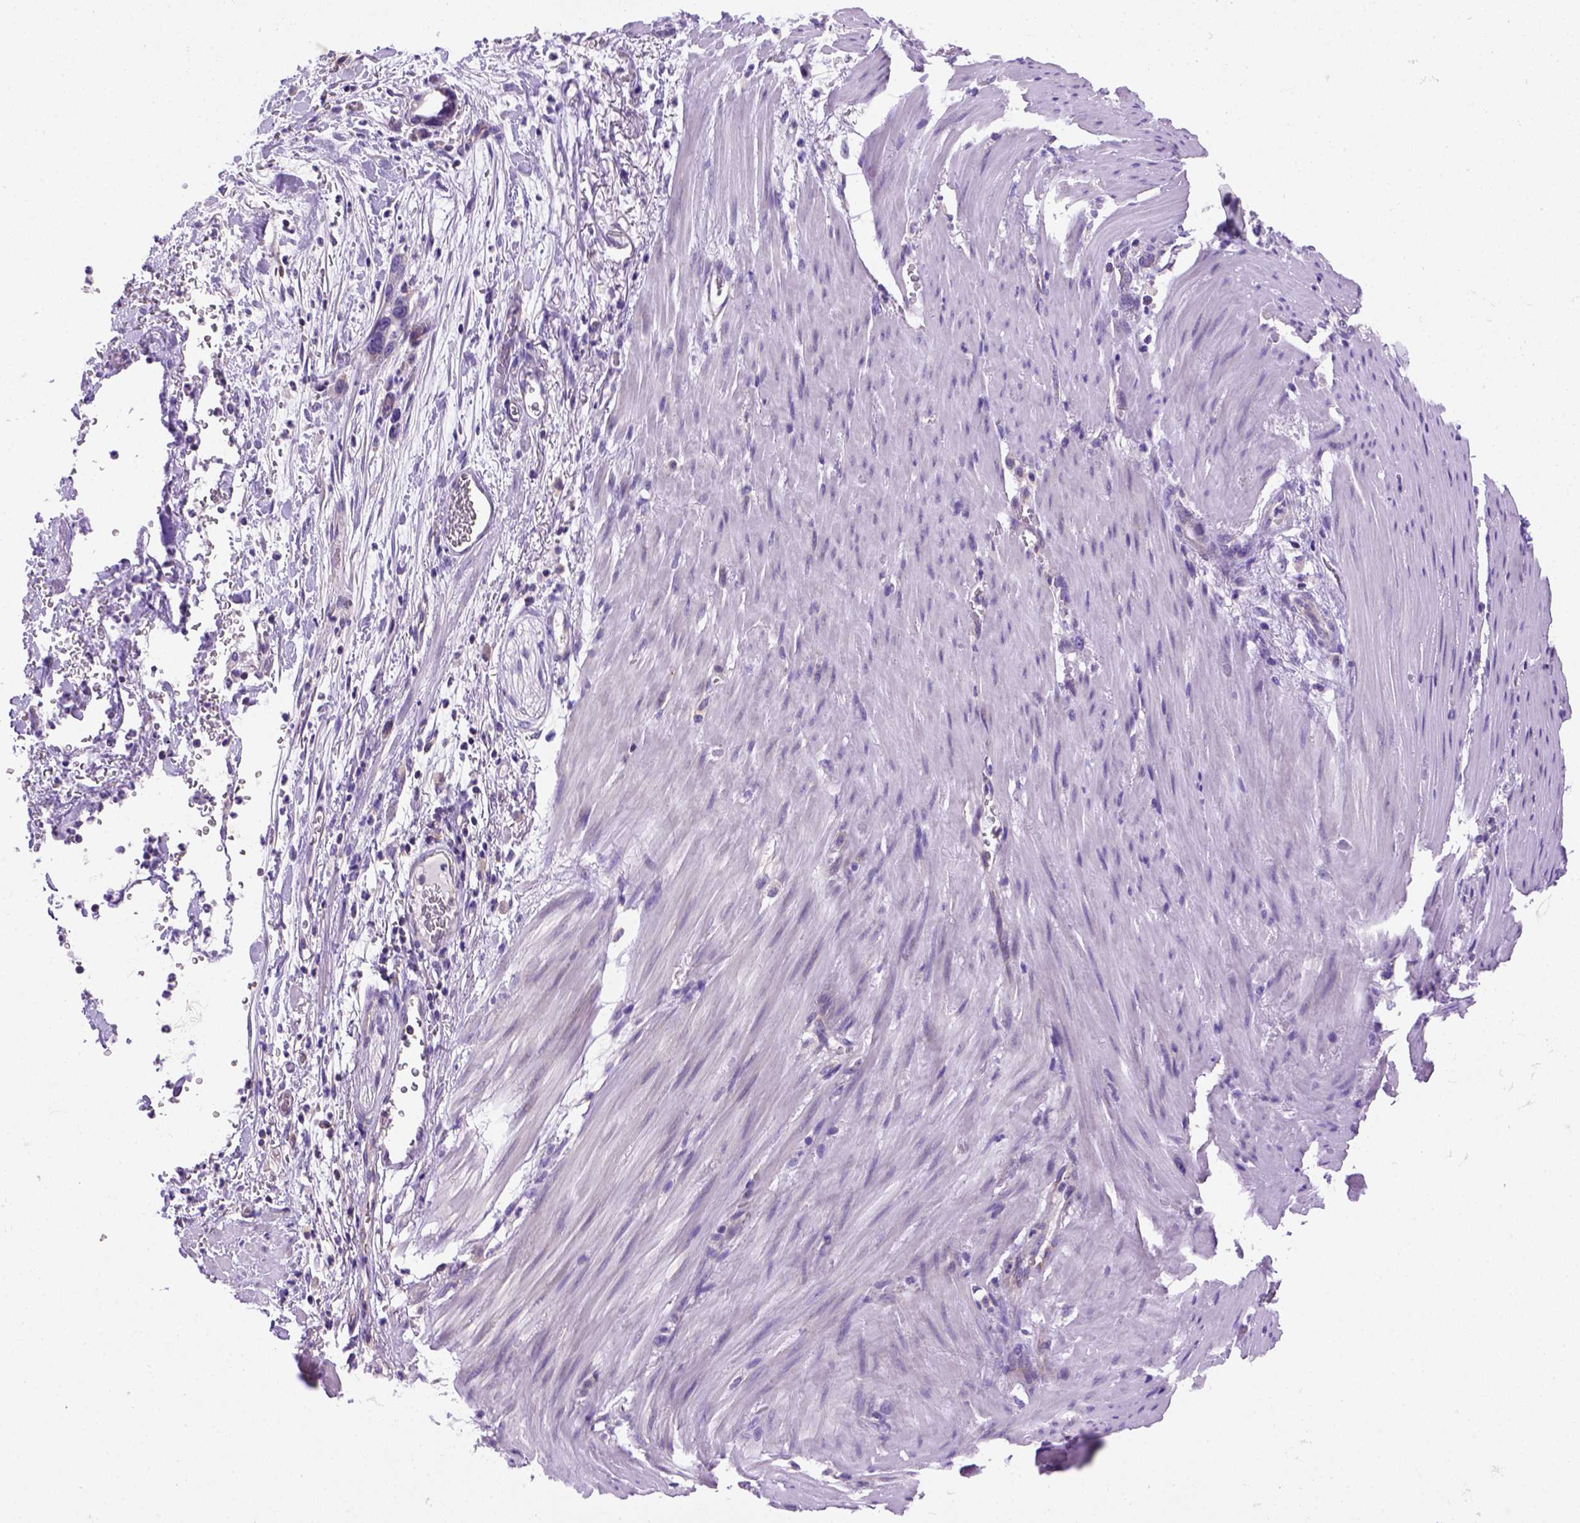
{"staining": {"intensity": "negative", "quantity": "none", "location": "none"}, "tissue": "stomach cancer", "cell_type": "Tumor cells", "image_type": "cancer", "snomed": [{"axis": "morphology", "description": "Normal tissue, NOS"}, {"axis": "morphology", "description": "Adenocarcinoma, NOS"}, {"axis": "topography", "description": "Esophagus"}, {"axis": "topography", "description": "Stomach, upper"}], "caption": "Tumor cells are negative for brown protein staining in stomach adenocarcinoma.", "gene": "FOXI1", "patient": {"sex": "male", "age": 74}}